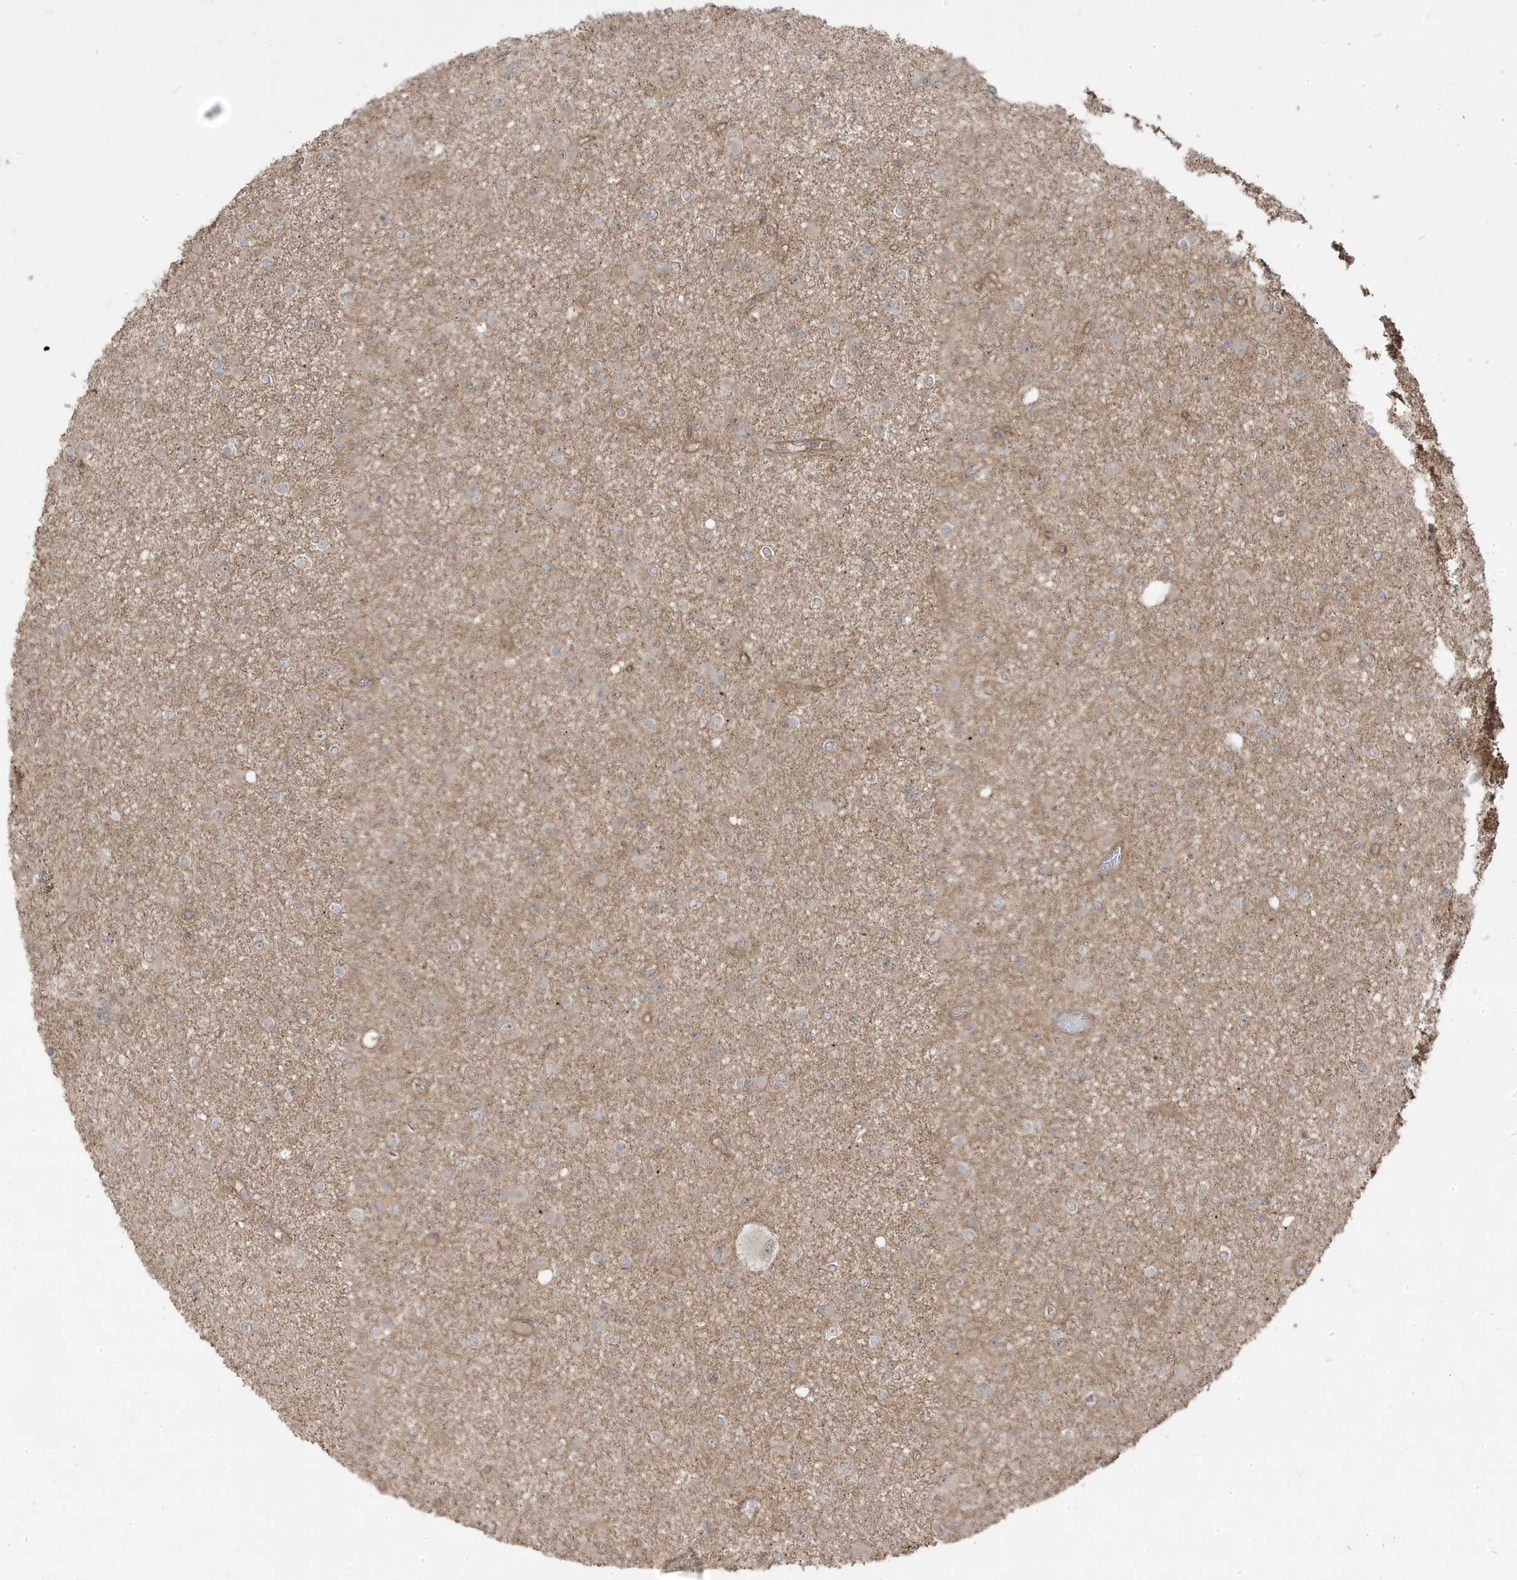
{"staining": {"intensity": "weak", "quantity": "25%-75%", "location": "cytoplasmic/membranous"}, "tissue": "glioma", "cell_type": "Tumor cells", "image_type": "cancer", "snomed": [{"axis": "morphology", "description": "Glioma, malignant, Low grade"}, {"axis": "topography", "description": "Brain"}], "caption": "High-power microscopy captured an IHC image of low-grade glioma (malignant), revealing weak cytoplasmic/membranous expression in about 25%-75% of tumor cells.", "gene": "DNAJC12", "patient": {"sex": "female", "age": 22}}